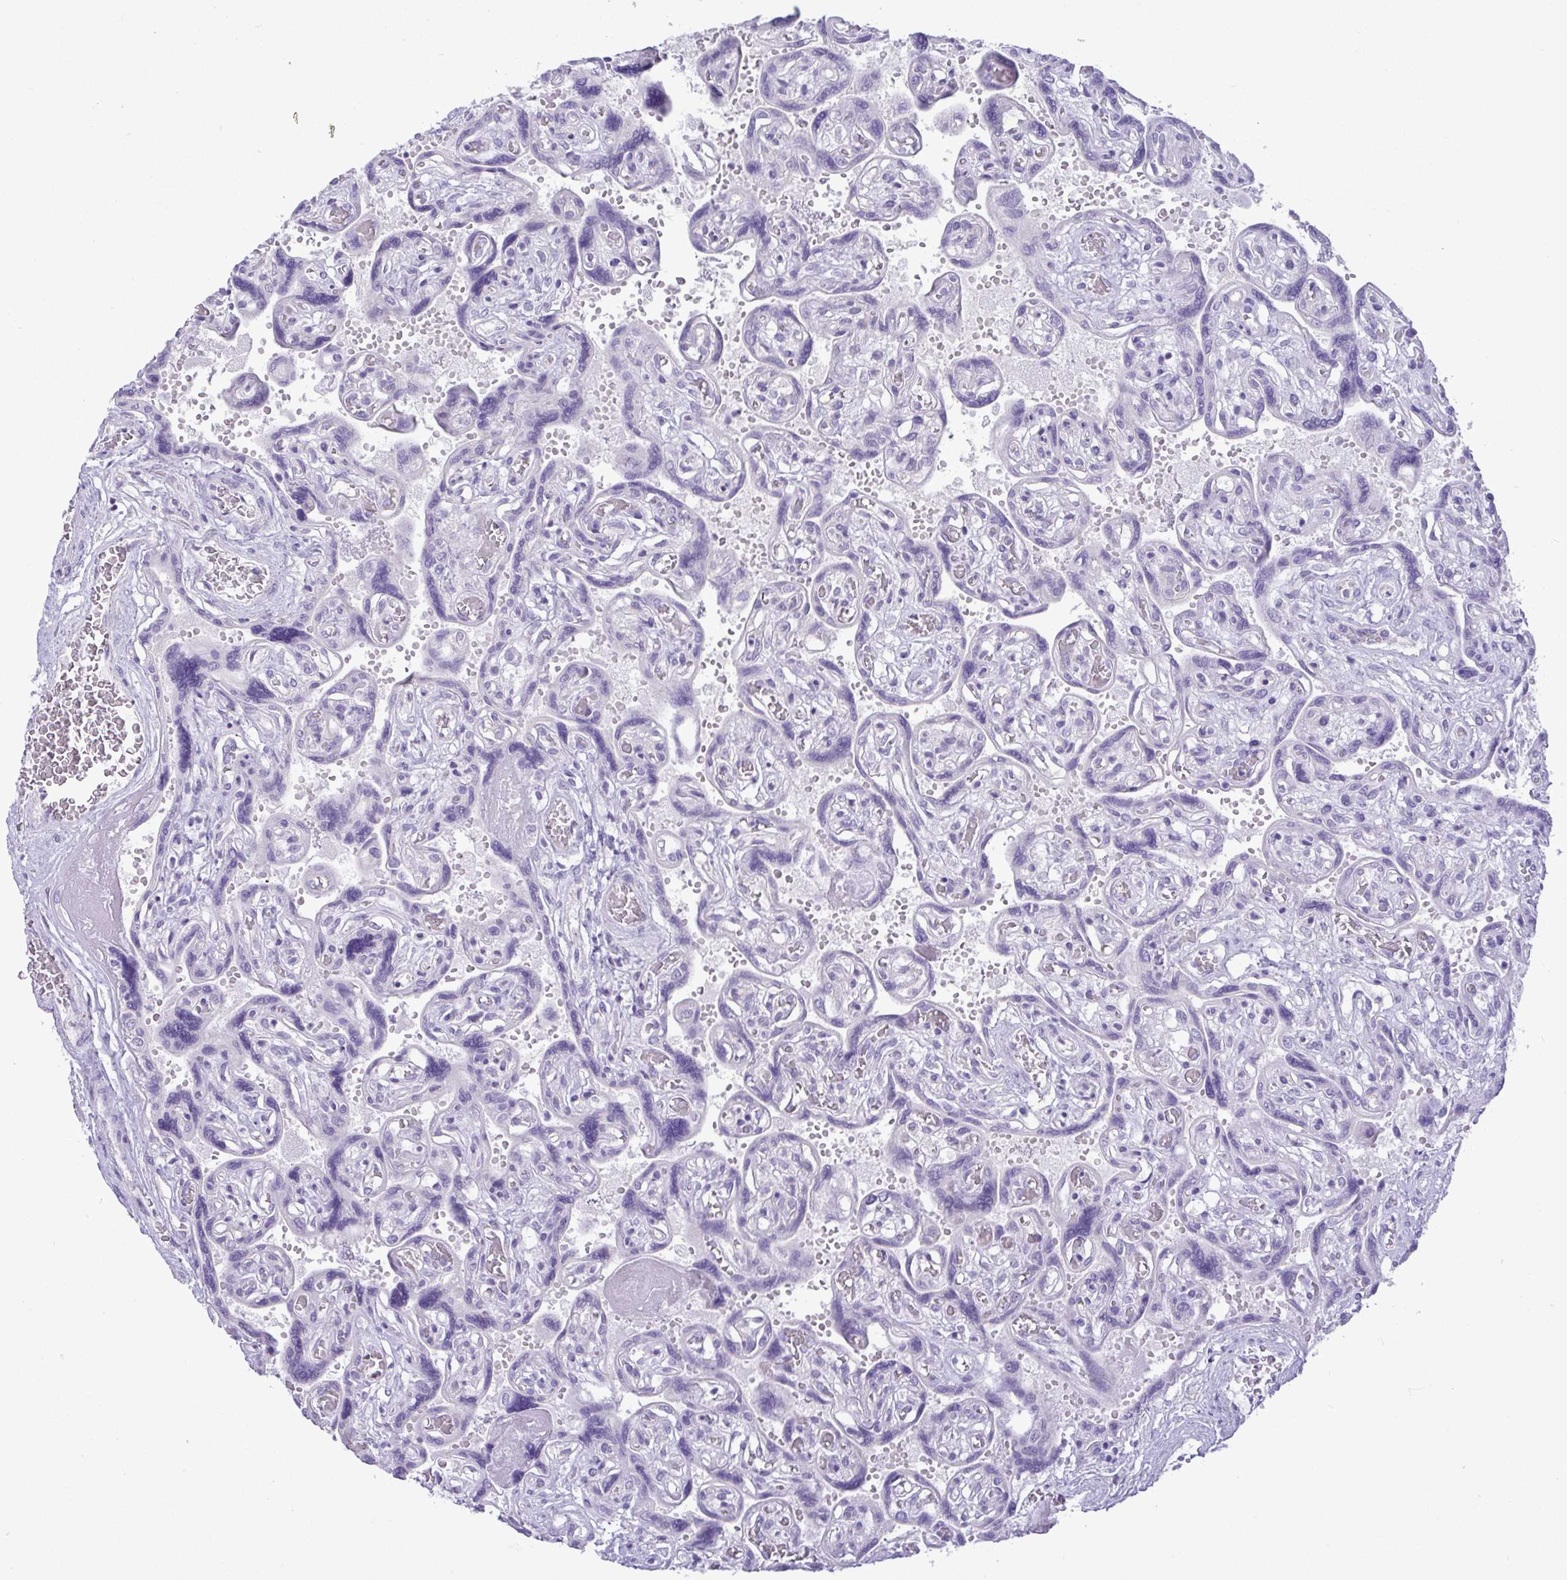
{"staining": {"intensity": "negative", "quantity": "none", "location": "none"}, "tissue": "placenta", "cell_type": "Decidual cells", "image_type": "normal", "snomed": [{"axis": "morphology", "description": "Normal tissue, NOS"}, {"axis": "topography", "description": "Placenta"}], "caption": "Human placenta stained for a protein using immunohistochemistry (IHC) reveals no positivity in decidual cells.", "gene": "C4orf33", "patient": {"sex": "female", "age": 32}}